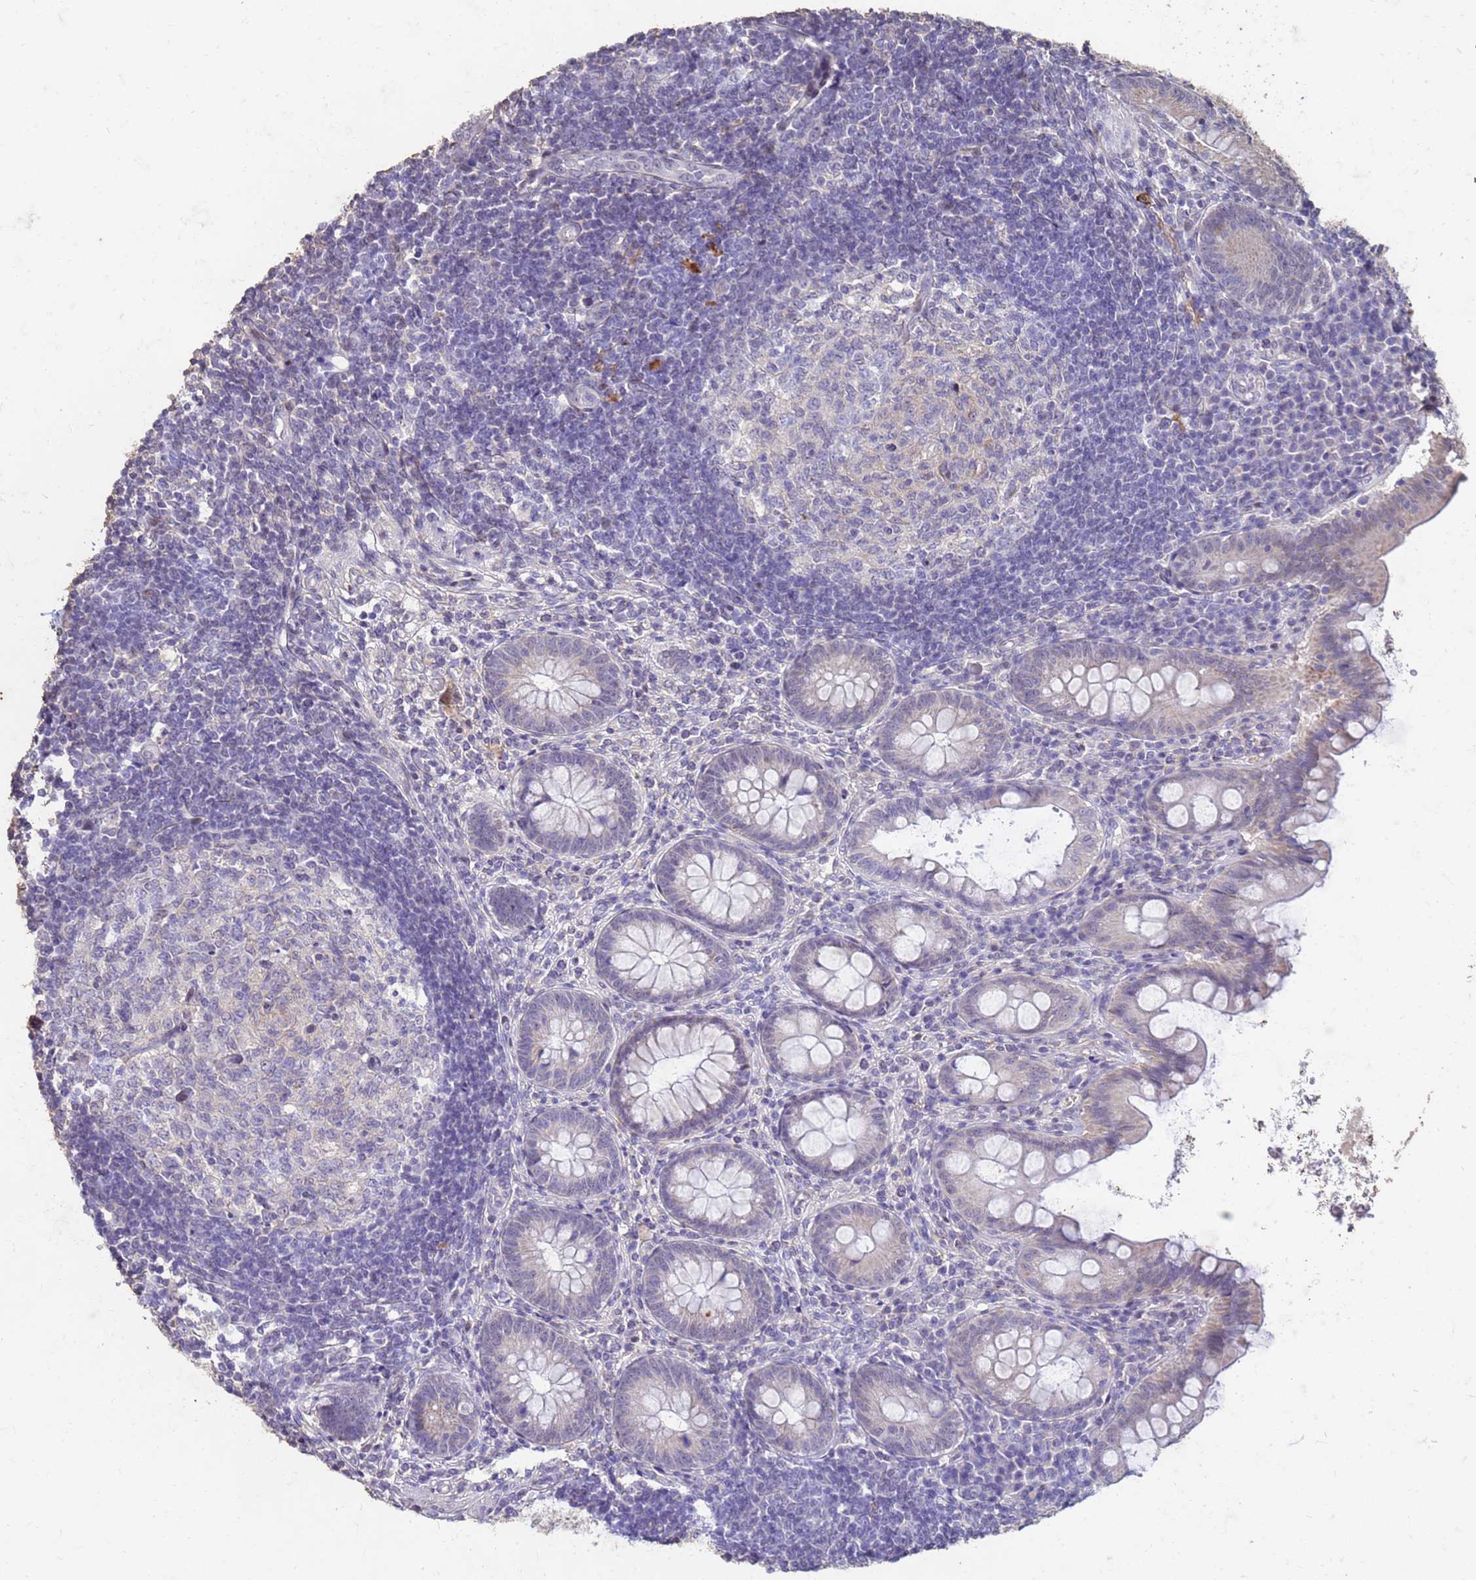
{"staining": {"intensity": "negative", "quantity": "none", "location": "none"}, "tissue": "appendix", "cell_type": "Glandular cells", "image_type": "normal", "snomed": [{"axis": "morphology", "description": "Normal tissue, NOS"}, {"axis": "topography", "description": "Appendix"}], "caption": "This is a micrograph of IHC staining of unremarkable appendix, which shows no expression in glandular cells. Nuclei are stained in blue.", "gene": "SLC25A15", "patient": {"sex": "female", "age": 33}}